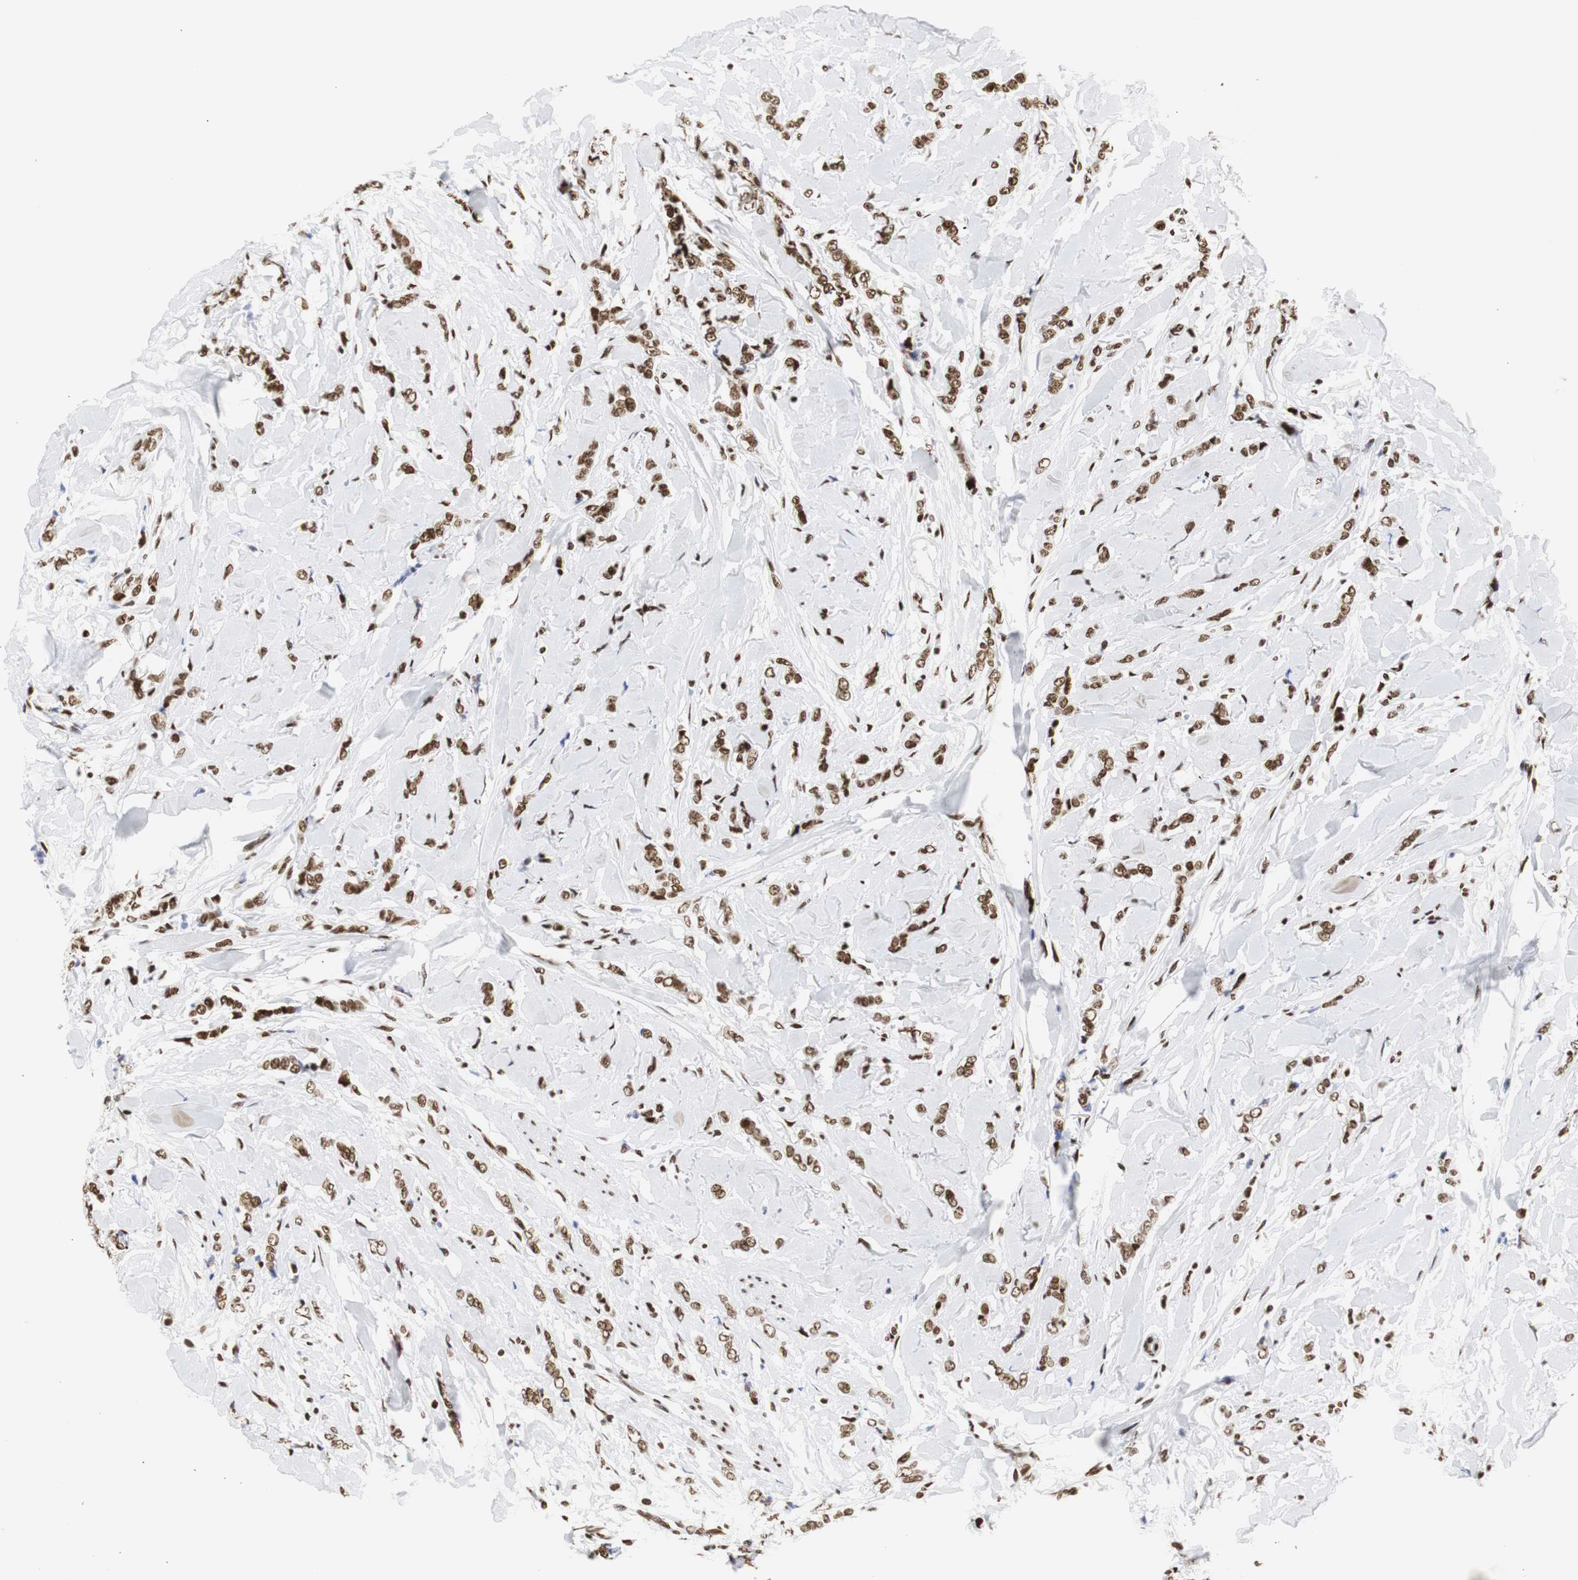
{"staining": {"intensity": "strong", "quantity": ">75%", "location": "nuclear"}, "tissue": "breast cancer", "cell_type": "Tumor cells", "image_type": "cancer", "snomed": [{"axis": "morphology", "description": "Lobular carcinoma"}, {"axis": "topography", "description": "Skin"}, {"axis": "topography", "description": "Breast"}], "caption": "The image reveals immunohistochemical staining of lobular carcinoma (breast). There is strong nuclear staining is appreciated in about >75% of tumor cells.", "gene": "HNRNPH2", "patient": {"sex": "female", "age": 46}}